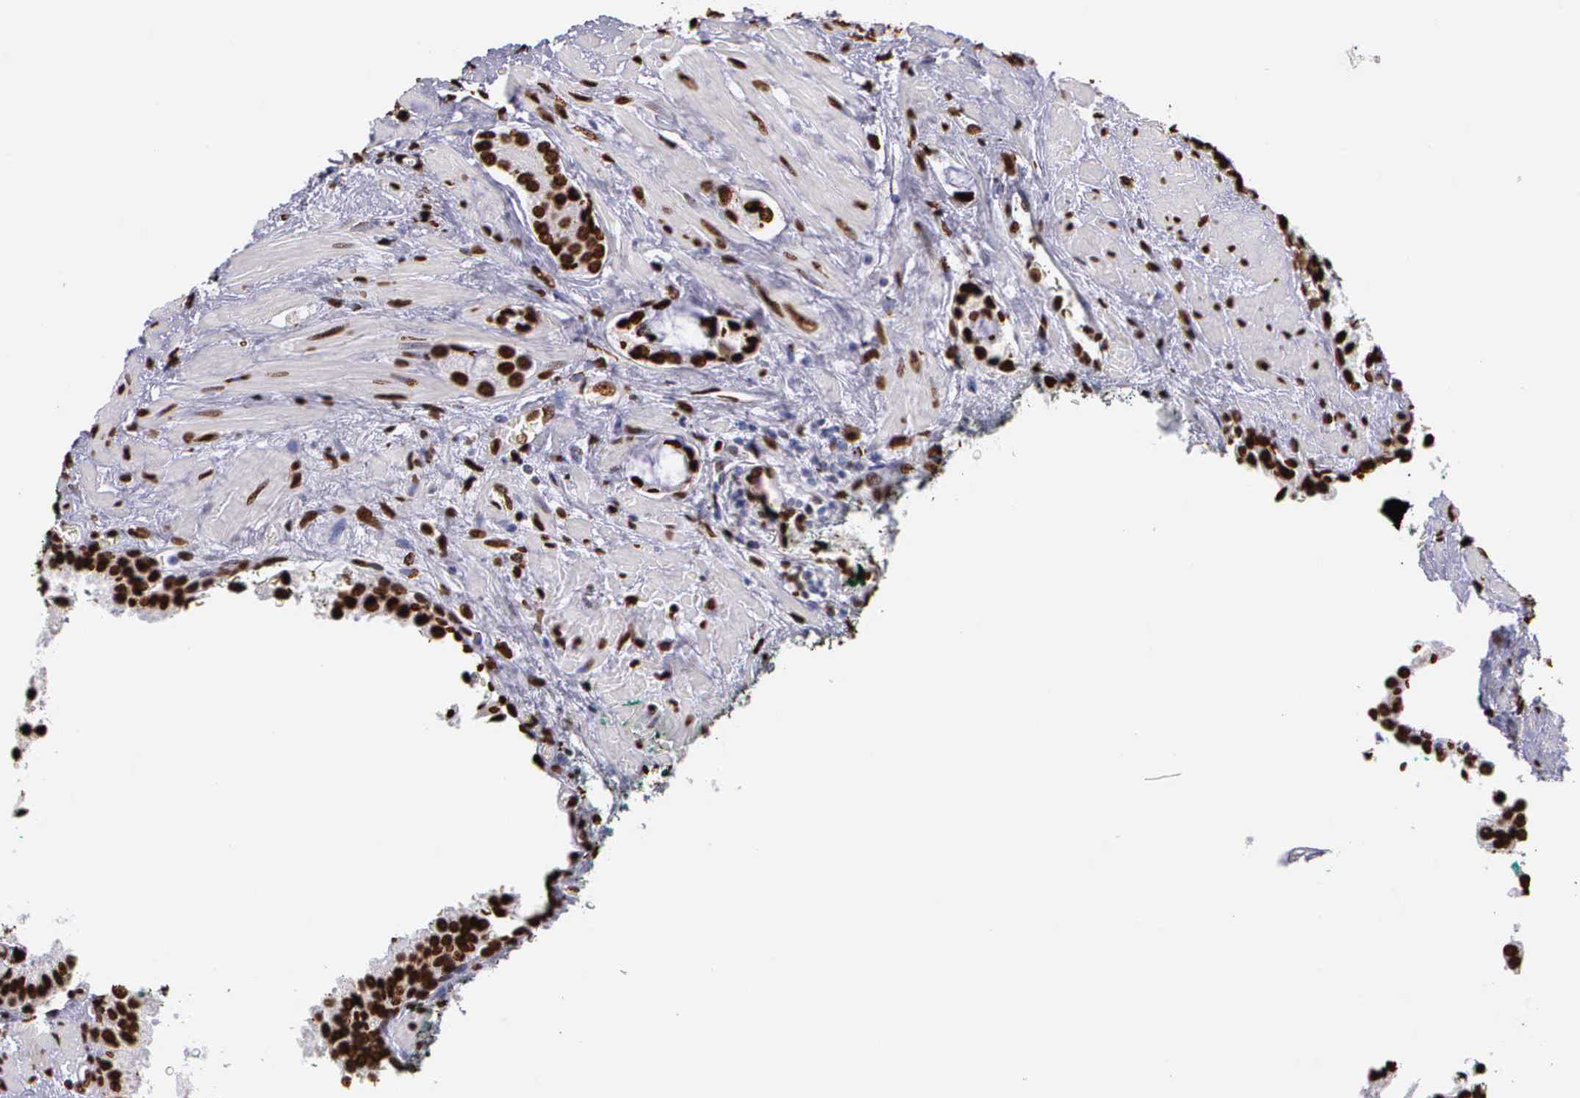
{"staining": {"intensity": "strong", "quantity": ">75%", "location": "nuclear"}, "tissue": "prostate cancer", "cell_type": "Tumor cells", "image_type": "cancer", "snomed": [{"axis": "morphology", "description": "Adenocarcinoma, Medium grade"}, {"axis": "topography", "description": "Prostate"}], "caption": "Prostate cancer stained for a protein reveals strong nuclear positivity in tumor cells.", "gene": "H1-0", "patient": {"sex": "male", "age": 70}}